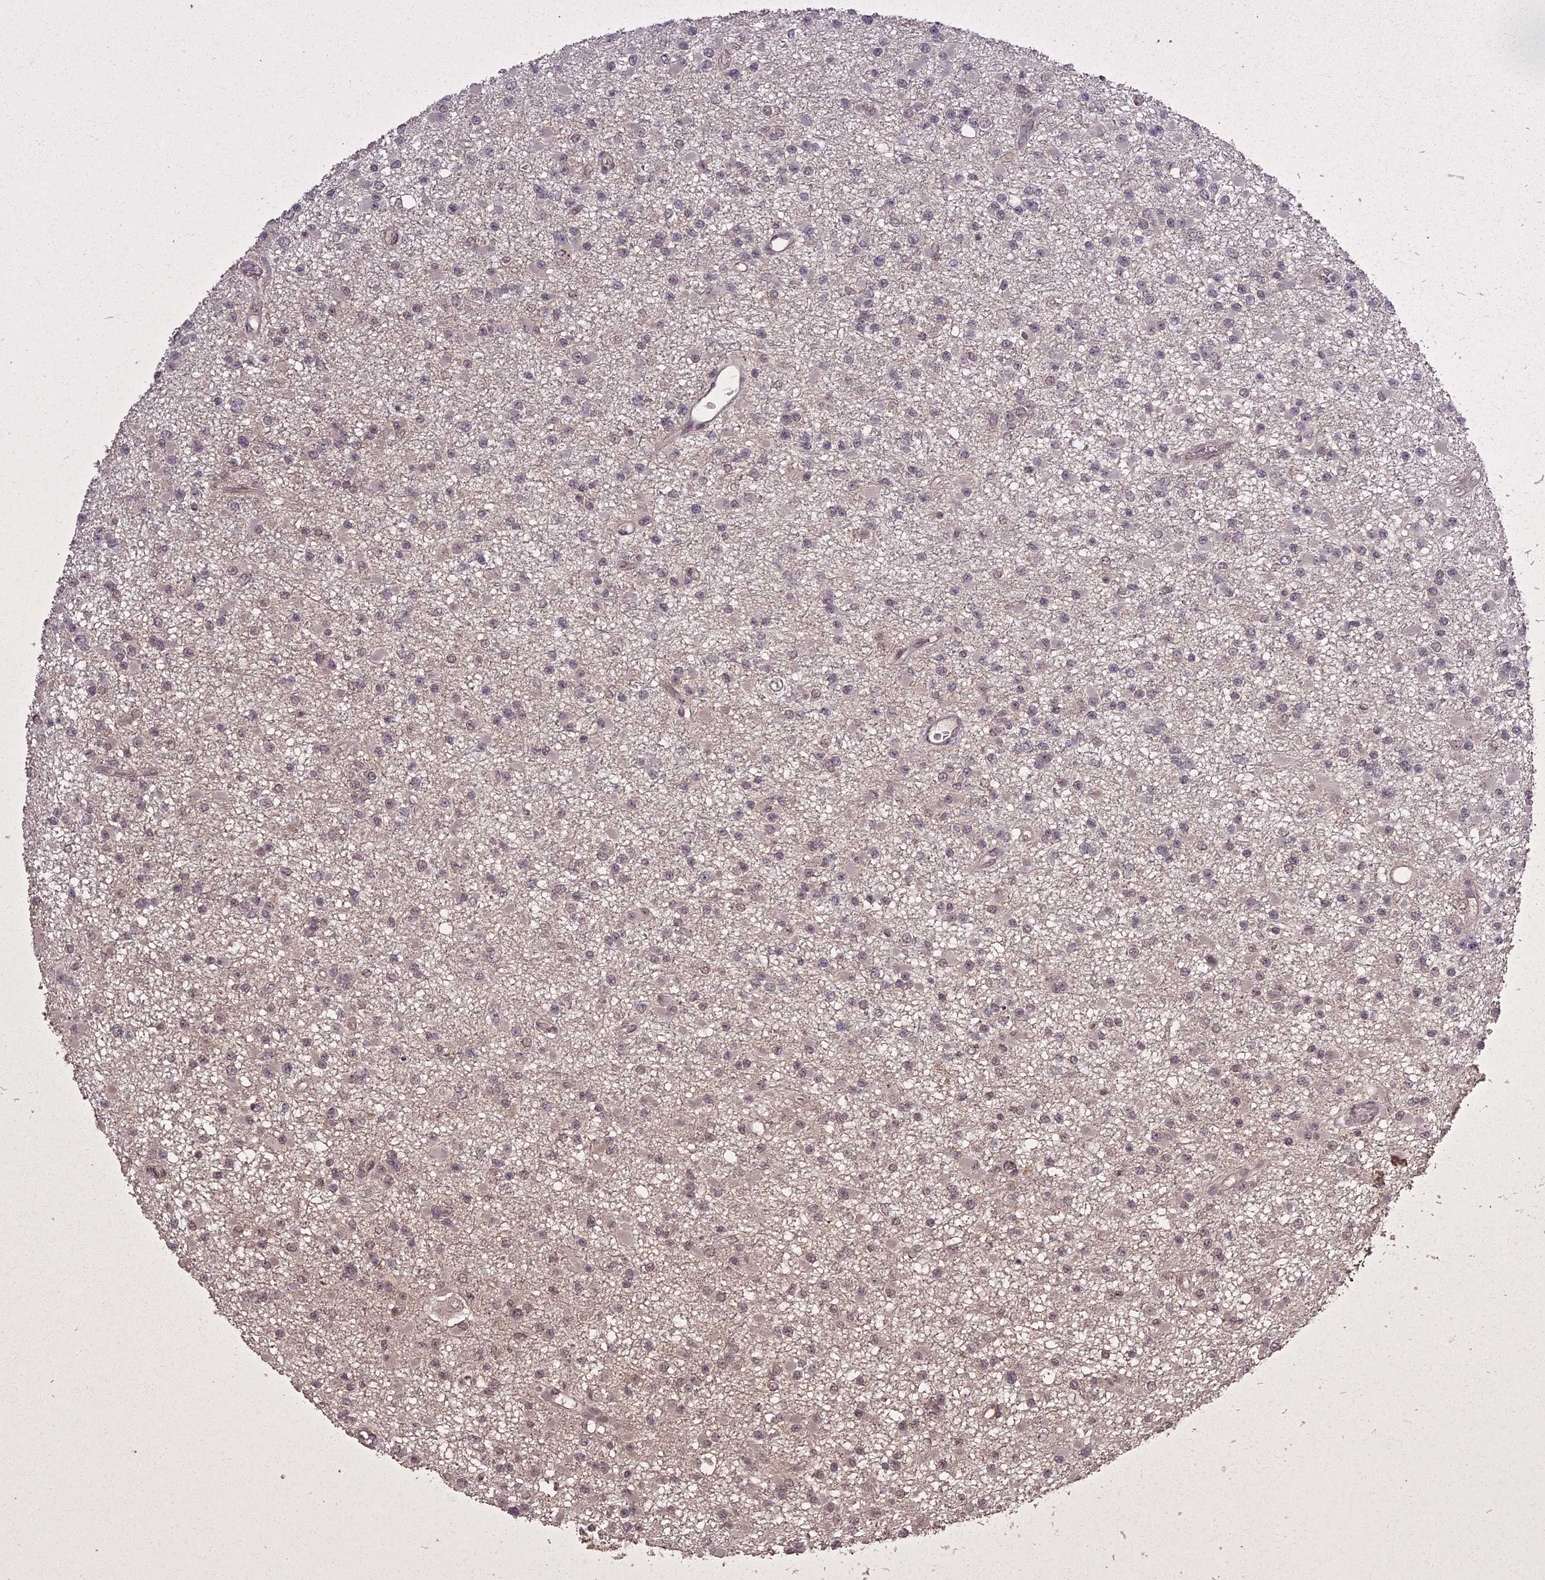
{"staining": {"intensity": "weak", "quantity": "<25%", "location": "cytoplasmic/membranous,nuclear"}, "tissue": "glioma", "cell_type": "Tumor cells", "image_type": "cancer", "snomed": [{"axis": "morphology", "description": "Glioma, malignant, Low grade"}, {"axis": "topography", "description": "Brain"}], "caption": "The photomicrograph shows no staining of tumor cells in malignant low-grade glioma.", "gene": "ING5", "patient": {"sex": "female", "age": 22}}